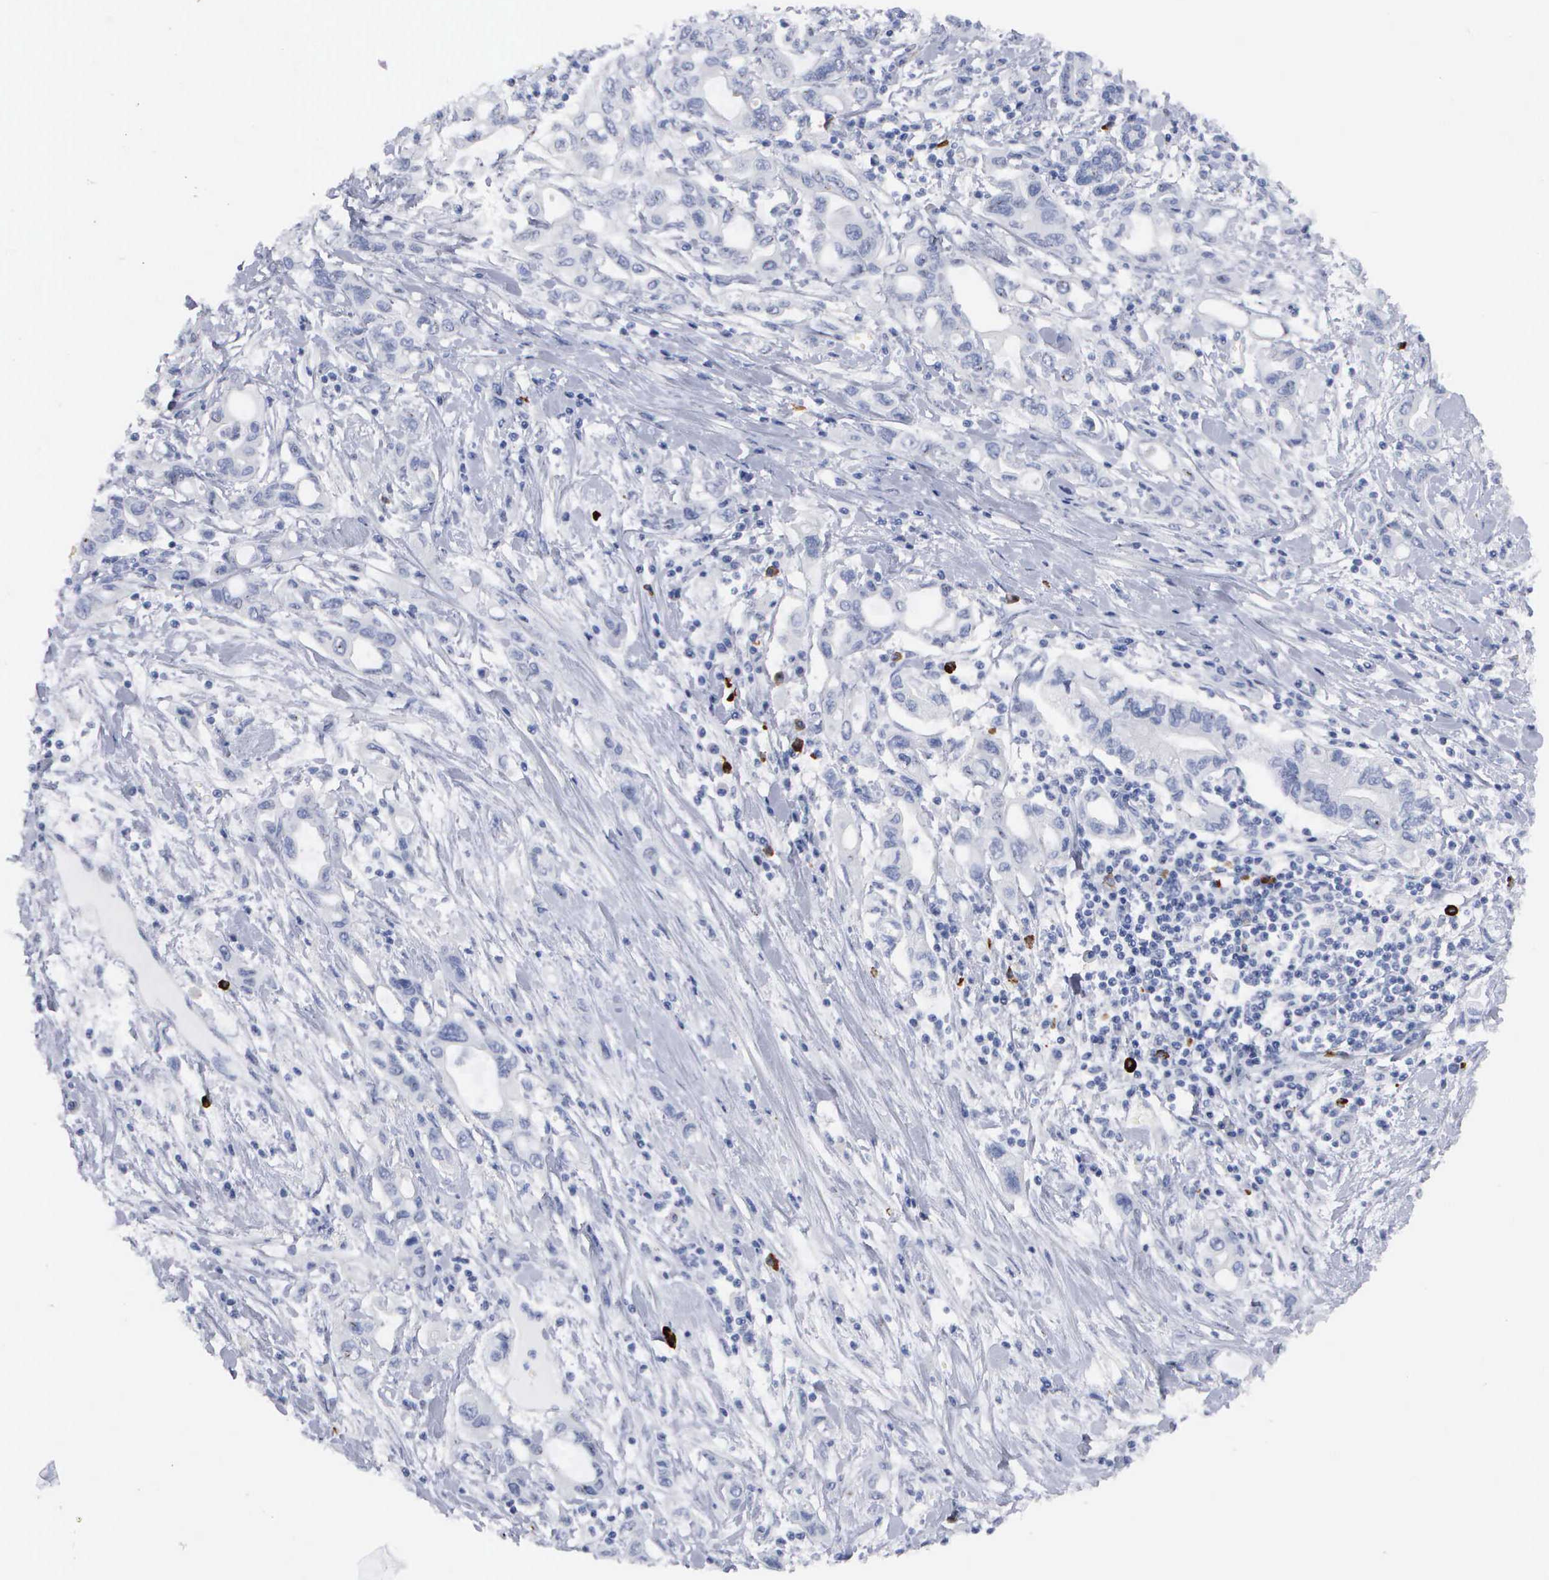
{"staining": {"intensity": "negative", "quantity": "none", "location": "none"}, "tissue": "pancreatic cancer", "cell_type": "Tumor cells", "image_type": "cancer", "snomed": [{"axis": "morphology", "description": "Adenocarcinoma, NOS"}, {"axis": "topography", "description": "Pancreas"}], "caption": "An immunohistochemistry (IHC) histopathology image of adenocarcinoma (pancreatic) is shown. There is no staining in tumor cells of adenocarcinoma (pancreatic).", "gene": "ASPHD2", "patient": {"sex": "female", "age": 57}}